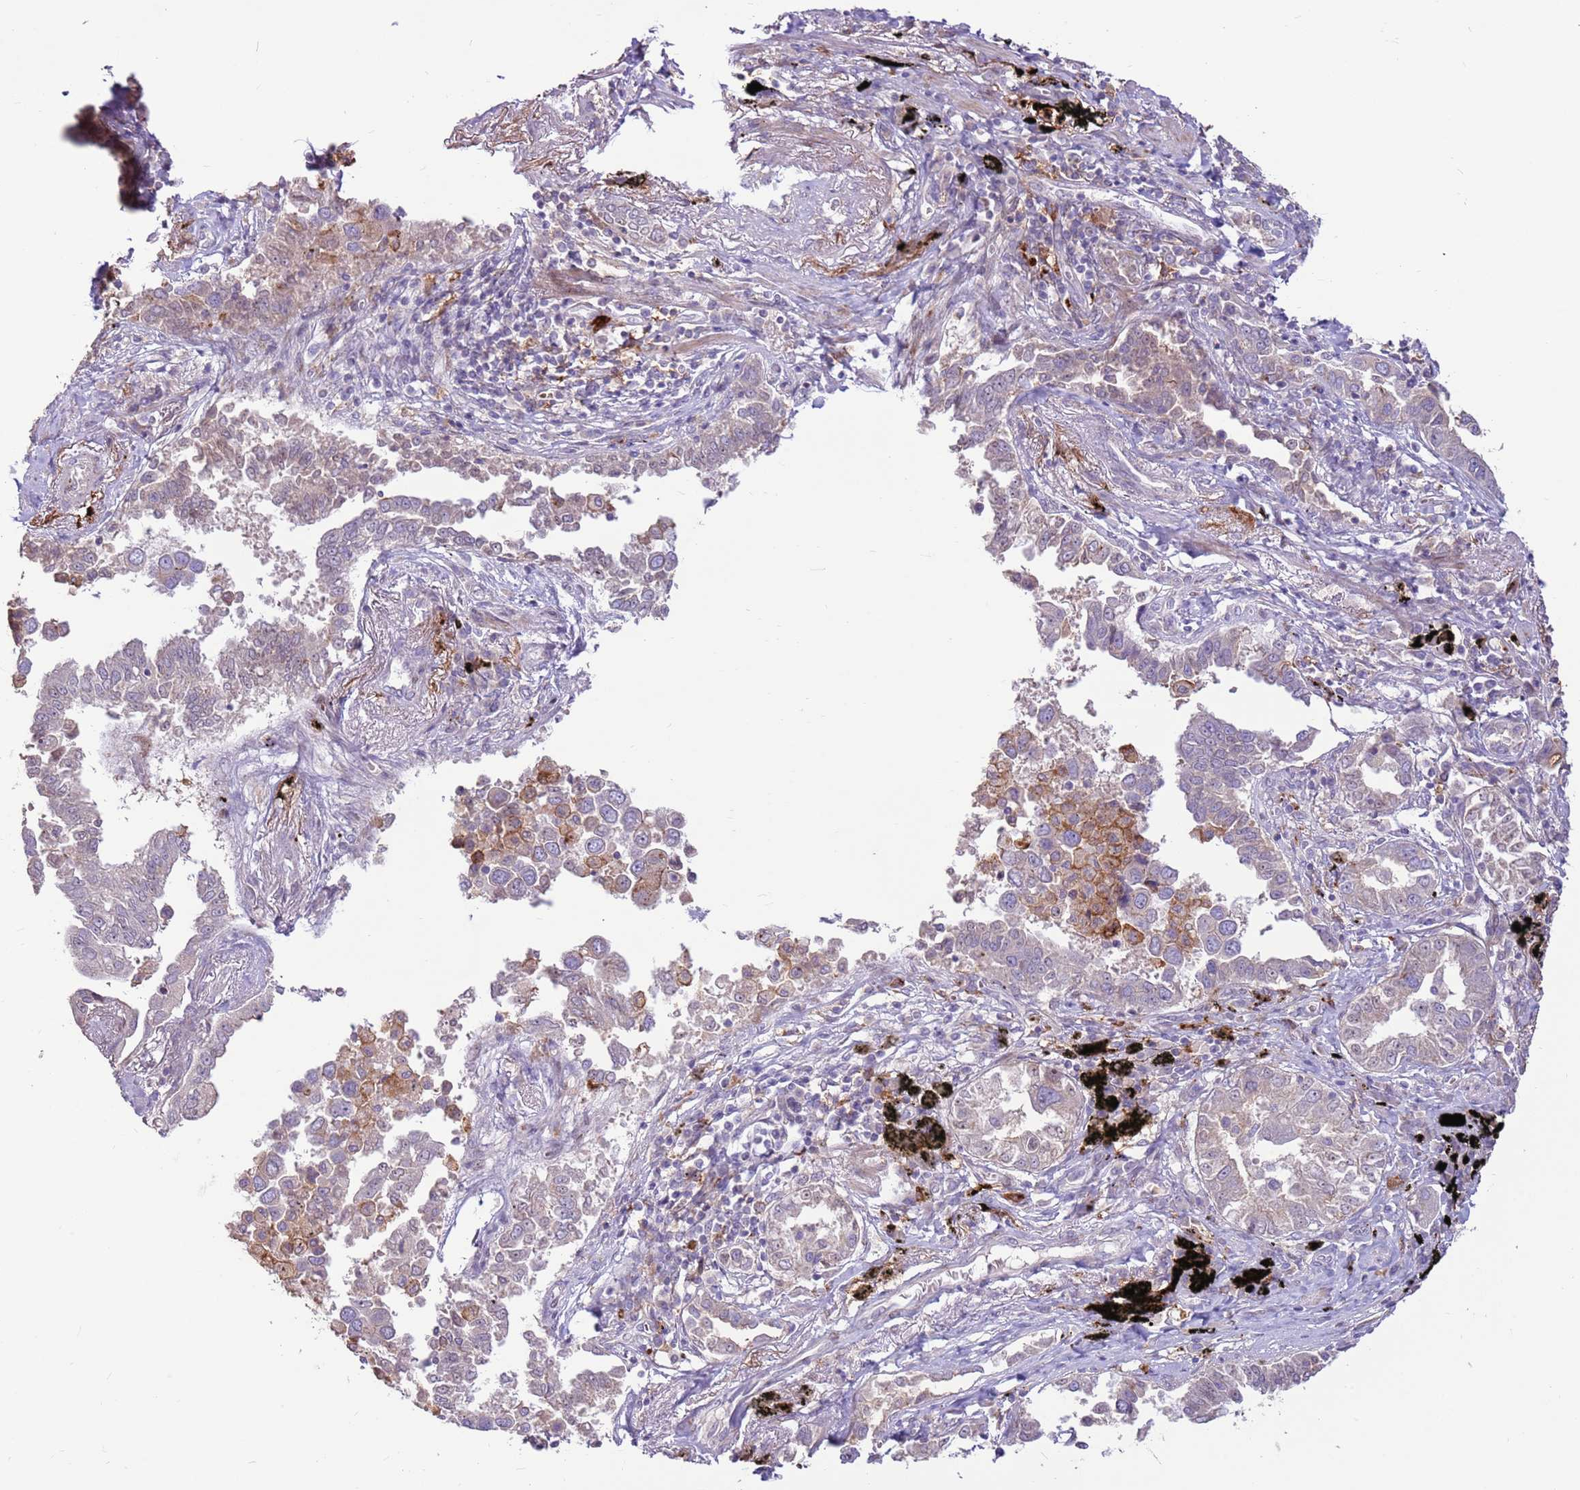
{"staining": {"intensity": "weak", "quantity": "<25%", "location": "cytoplasmic/membranous"}, "tissue": "lung cancer", "cell_type": "Tumor cells", "image_type": "cancer", "snomed": [{"axis": "morphology", "description": "Adenocarcinoma, NOS"}, {"axis": "topography", "description": "Lung"}], "caption": "The histopathology image shows no significant expression in tumor cells of lung adenocarcinoma.", "gene": "LGI4", "patient": {"sex": "male", "age": 67}}